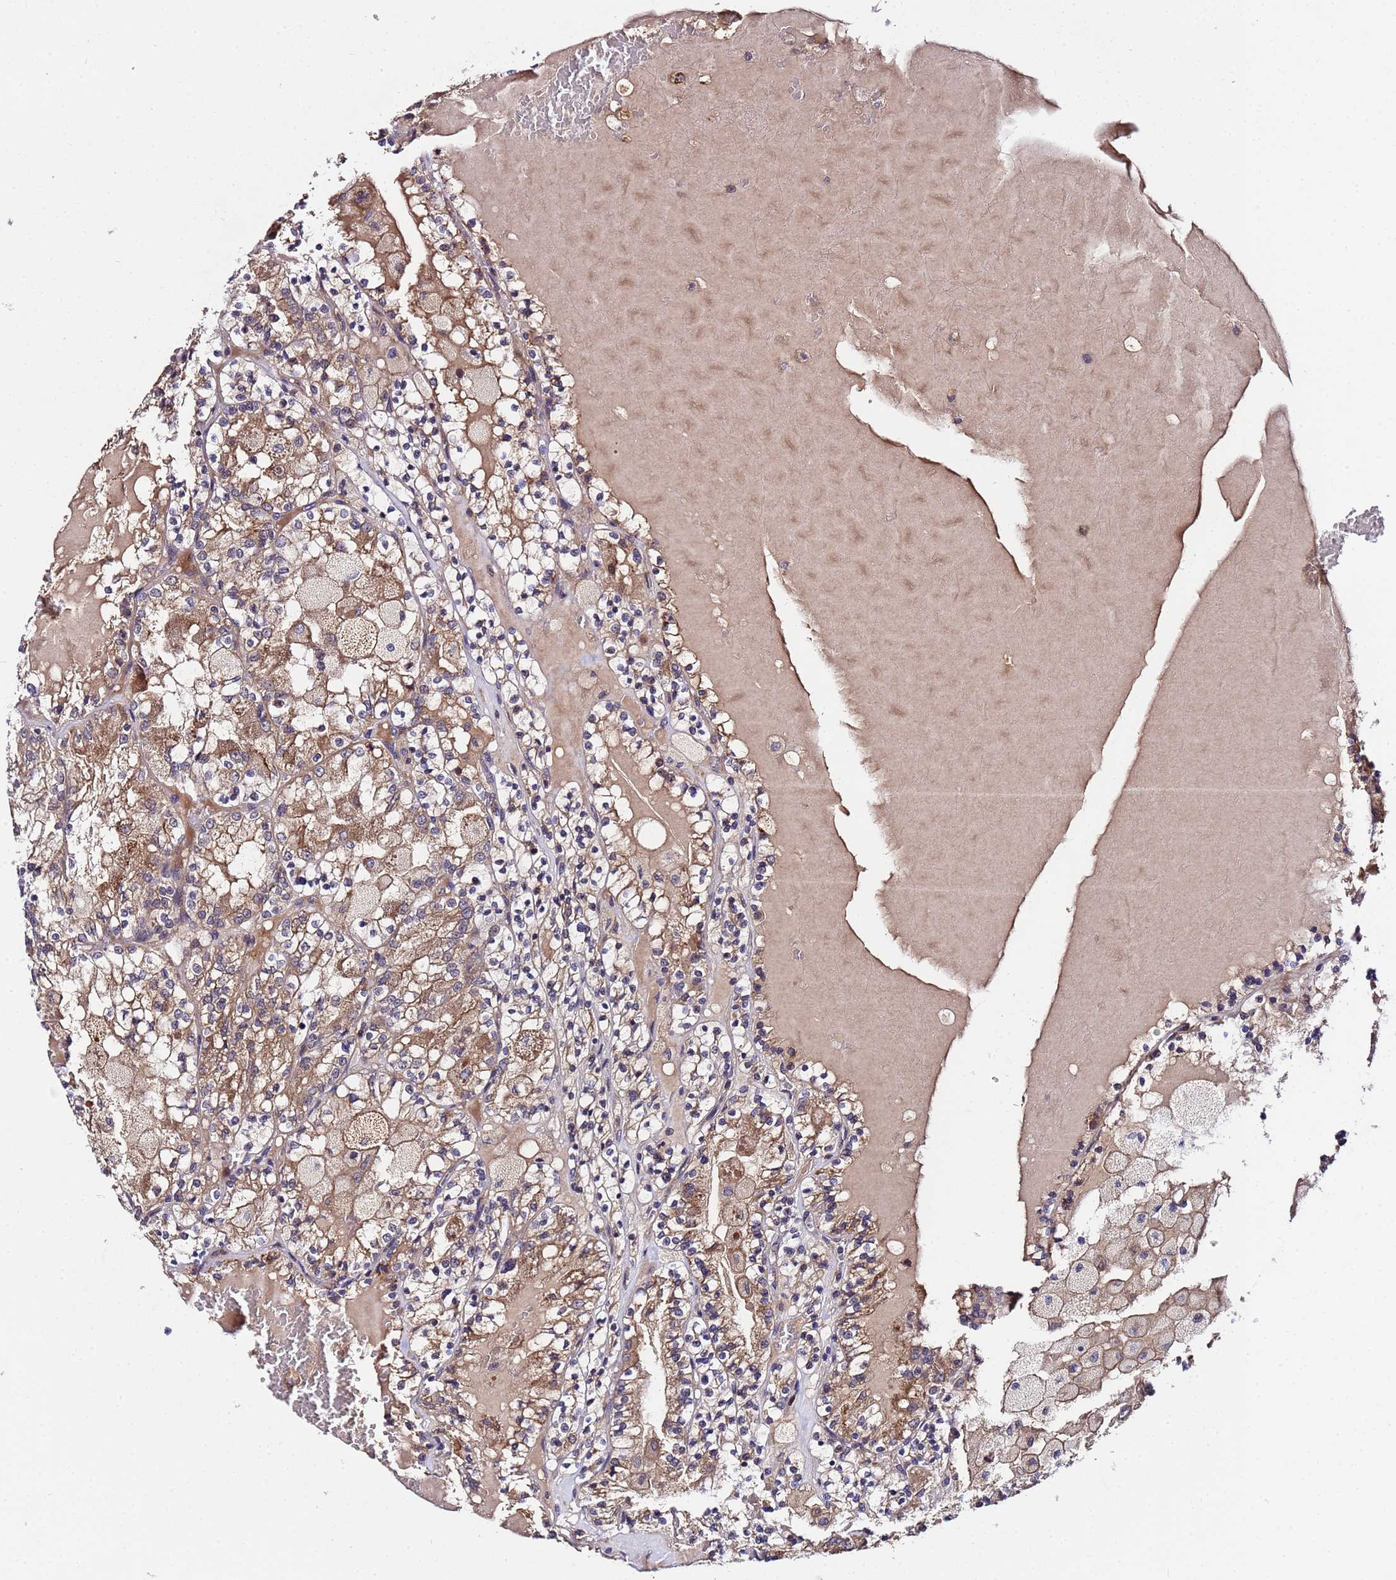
{"staining": {"intensity": "moderate", "quantity": ">75%", "location": "cytoplasmic/membranous"}, "tissue": "renal cancer", "cell_type": "Tumor cells", "image_type": "cancer", "snomed": [{"axis": "morphology", "description": "Adenocarcinoma, NOS"}, {"axis": "topography", "description": "Kidney"}], "caption": "High-power microscopy captured an immunohistochemistry micrograph of renal cancer (adenocarcinoma), revealing moderate cytoplasmic/membranous expression in about >75% of tumor cells.", "gene": "PLXDC2", "patient": {"sex": "female", "age": 56}}